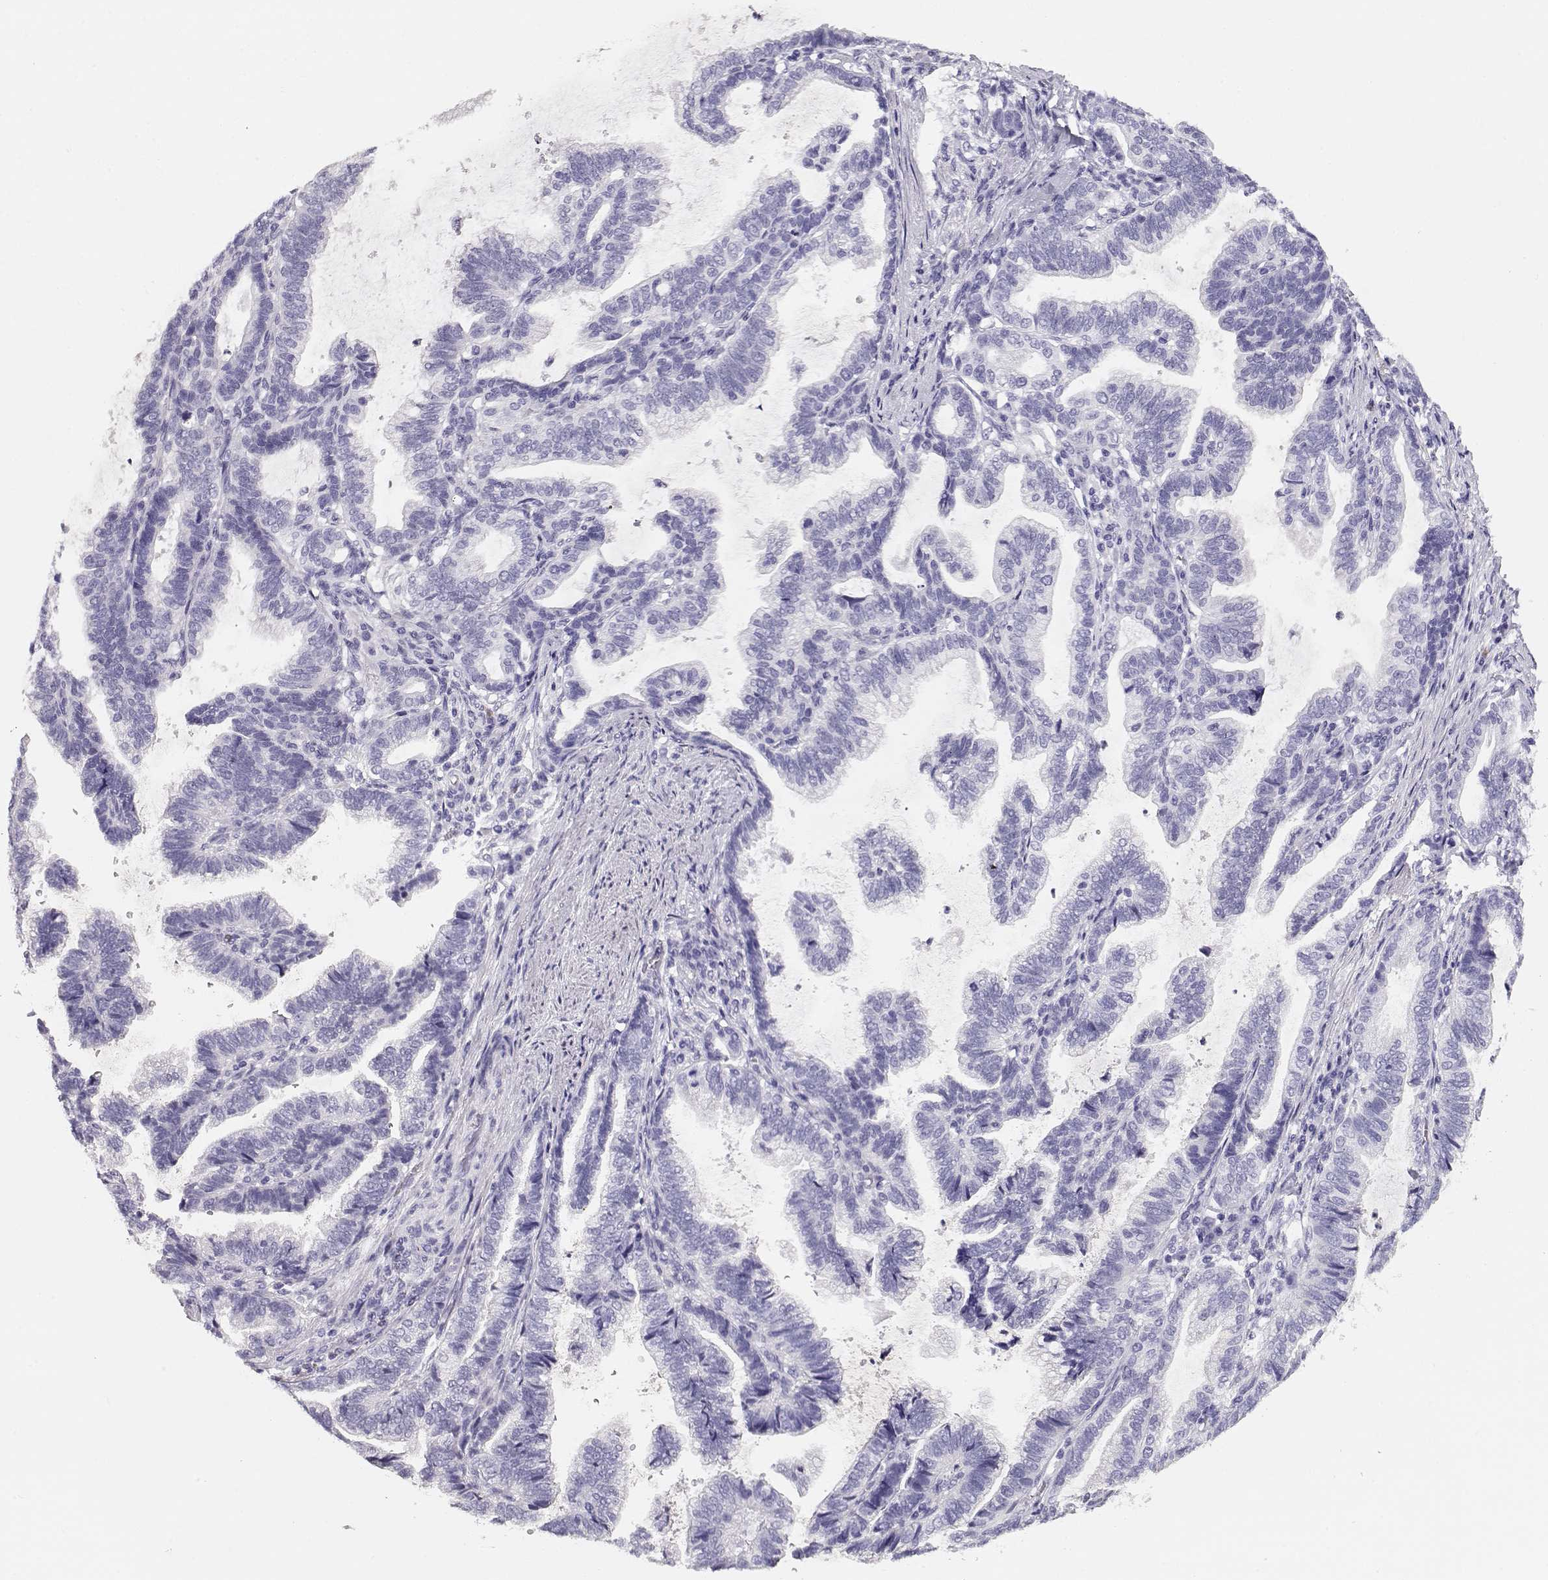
{"staining": {"intensity": "negative", "quantity": "none", "location": "none"}, "tissue": "stomach cancer", "cell_type": "Tumor cells", "image_type": "cancer", "snomed": [{"axis": "morphology", "description": "Adenocarcinoma, NOS"}, {"axis": "topography", "description": "Stomach"}], "caption": "Photomicrograph shows no protein staining in tumor cells of stomach cancer tissue.", "gene": "CRX", "patient": {"sex": "male", "age": 83}}